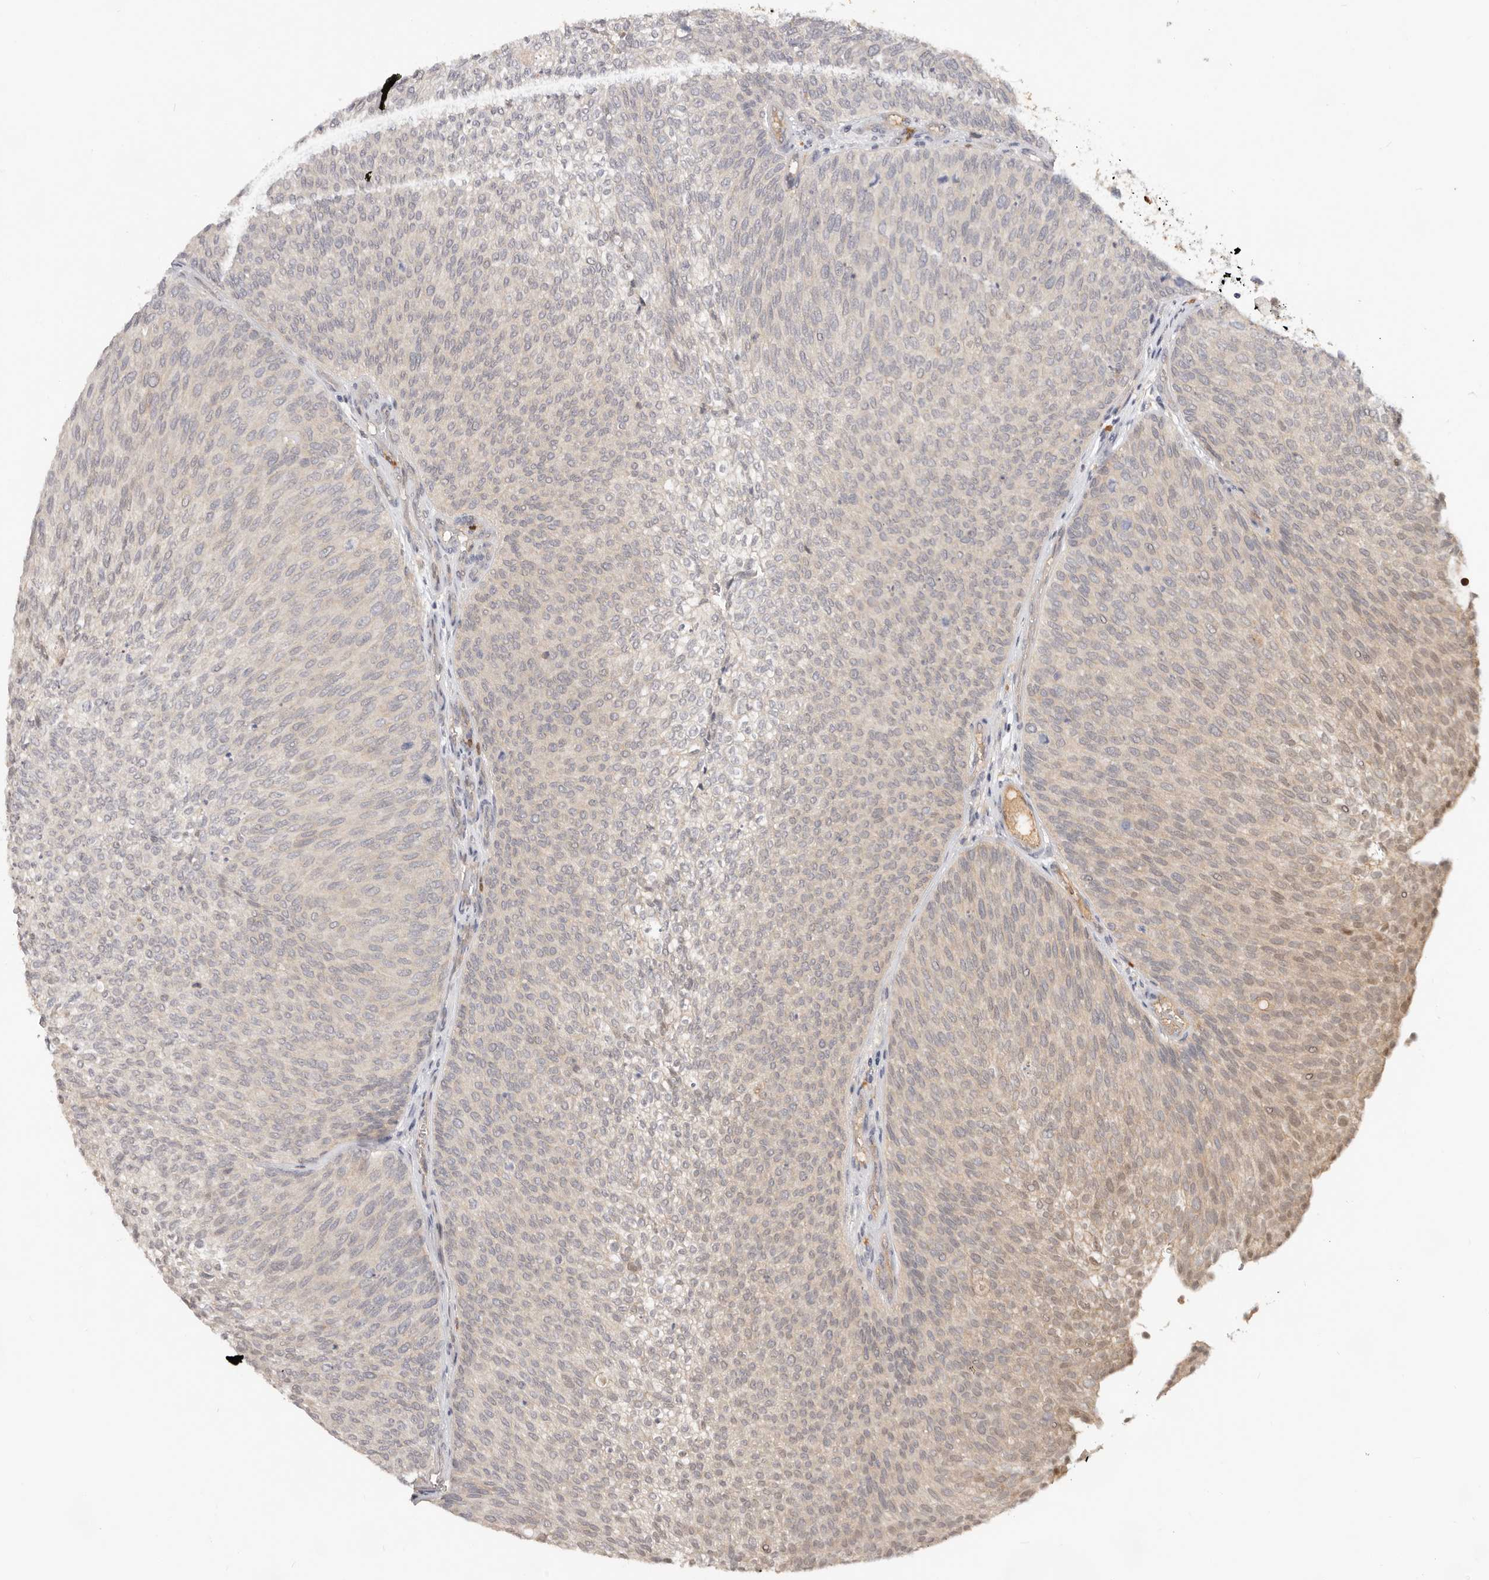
{"staining": {"intensity": "weak", "quantity": "<25%", "location": "cytoplasmic/membranous,nuclear"}, "tissue": "urothelial cancer", "cell_type": "Tumor cells", "image_type": "cancer", "snomed": [{"axis": "morphology", "description": "Urothelial carcinoma, Low grade"}, {"axis": "topography", "description": "Urinary bladder"}], "caption": "Urothelial cancer was stained to show a protein in brown. There is no significant expression in tumor cells.", "gene": "USP49", "patient": {"sex": "female", "age": 79}}